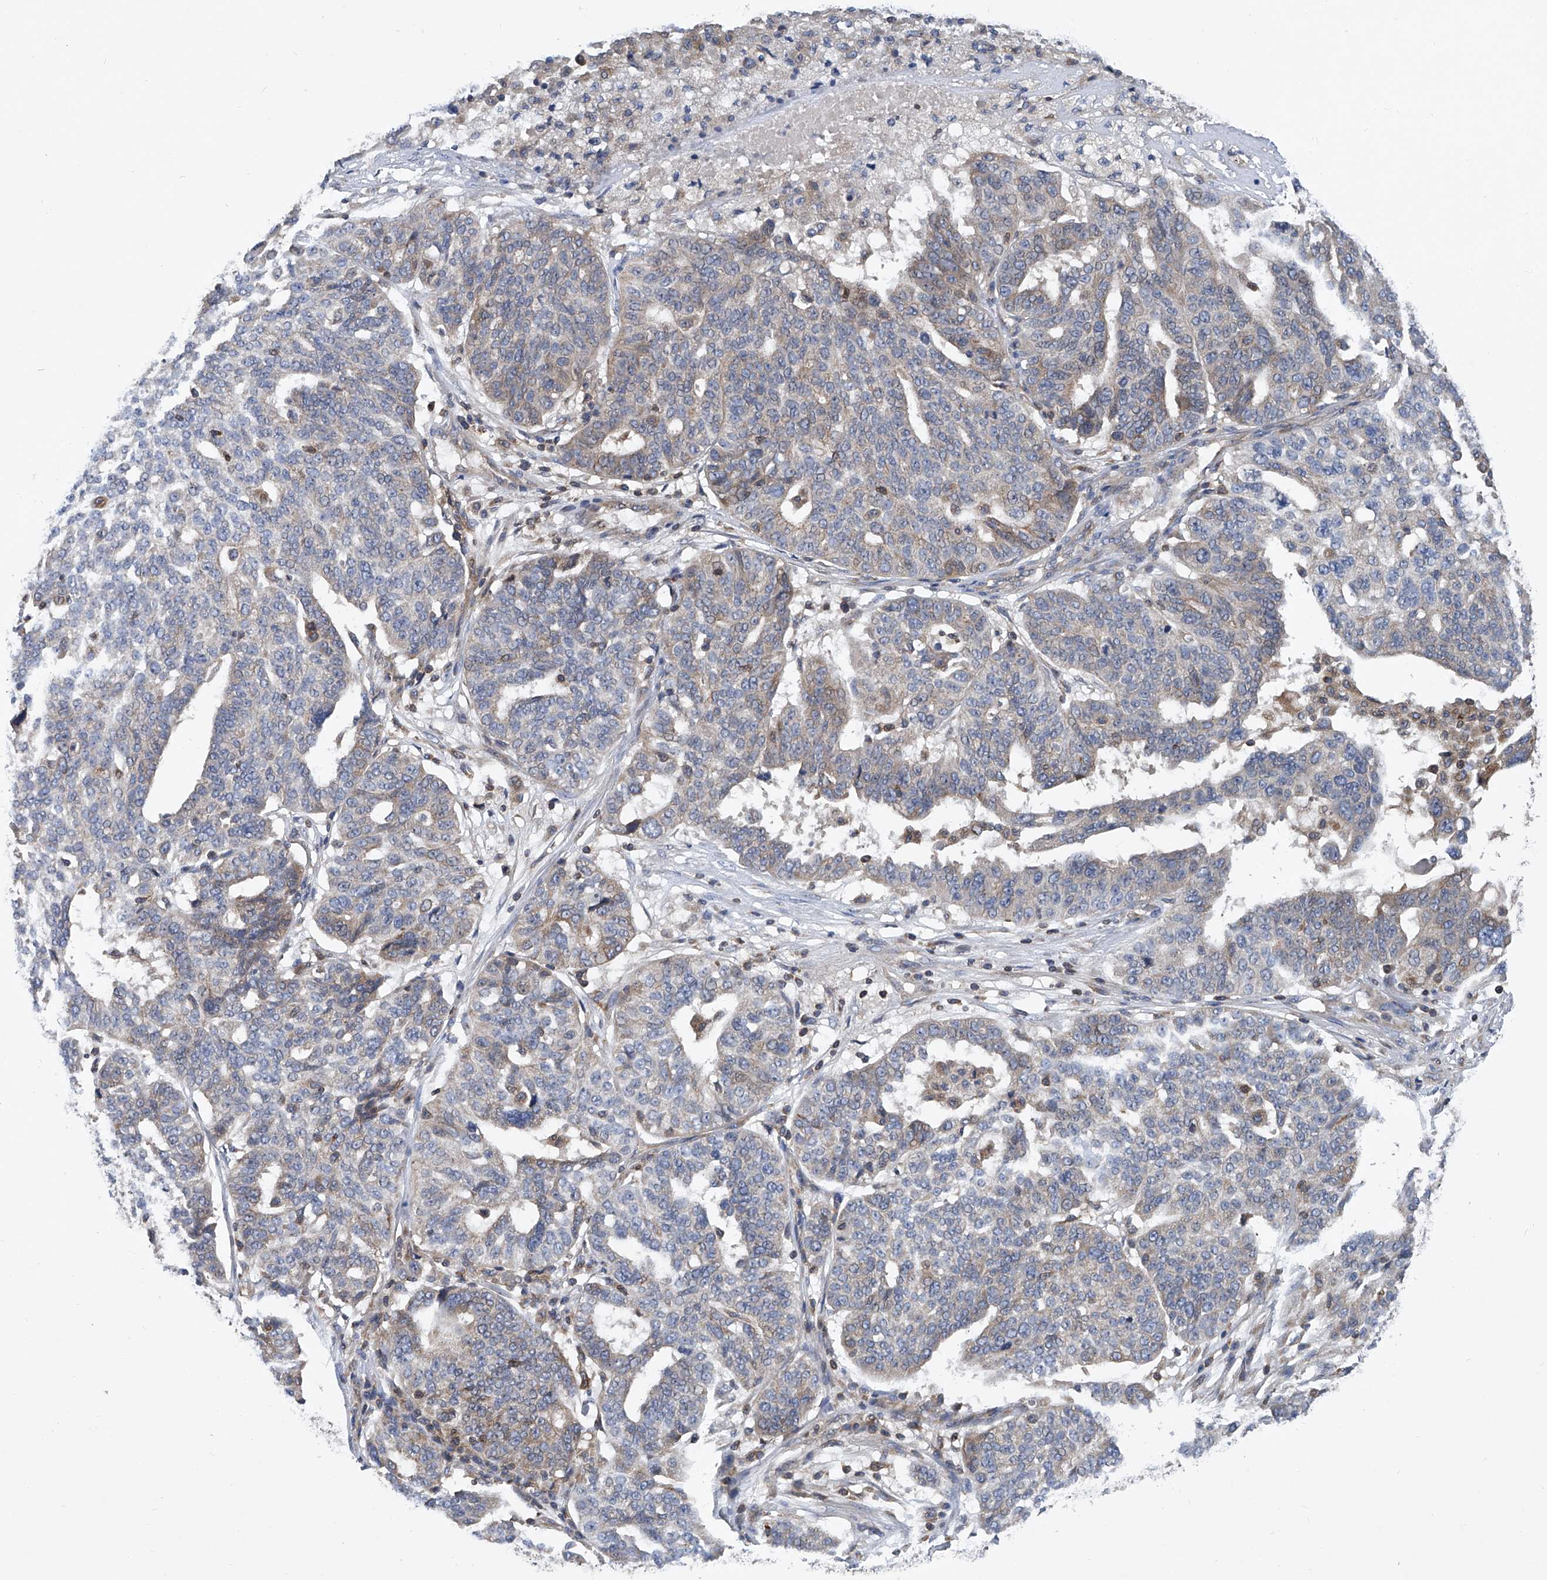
{"staining": {"intensity": "moderate", "quantity": "<25%", "location": "cytoplasmic/membranous"}, "tissue": "ovarian cancer", "cell_type": "Tumor cells", "image_type": "cancer", "snomed": [{"axis": "morphology", "description": "Cystadenocarcinoma, serous, NOS"}, {"axis": "topography", "description": "Ovary"}], "caption": "IHC image of human serous cystadenocarcinoma (ovarian) stained for a protein (brown), which reveals low levels of moderate cytoplasmic/membranous positivity in approximately <25% of tumor cells.", "gene": "TRIM38", "patient": {"sex": "female", "age": 59}}